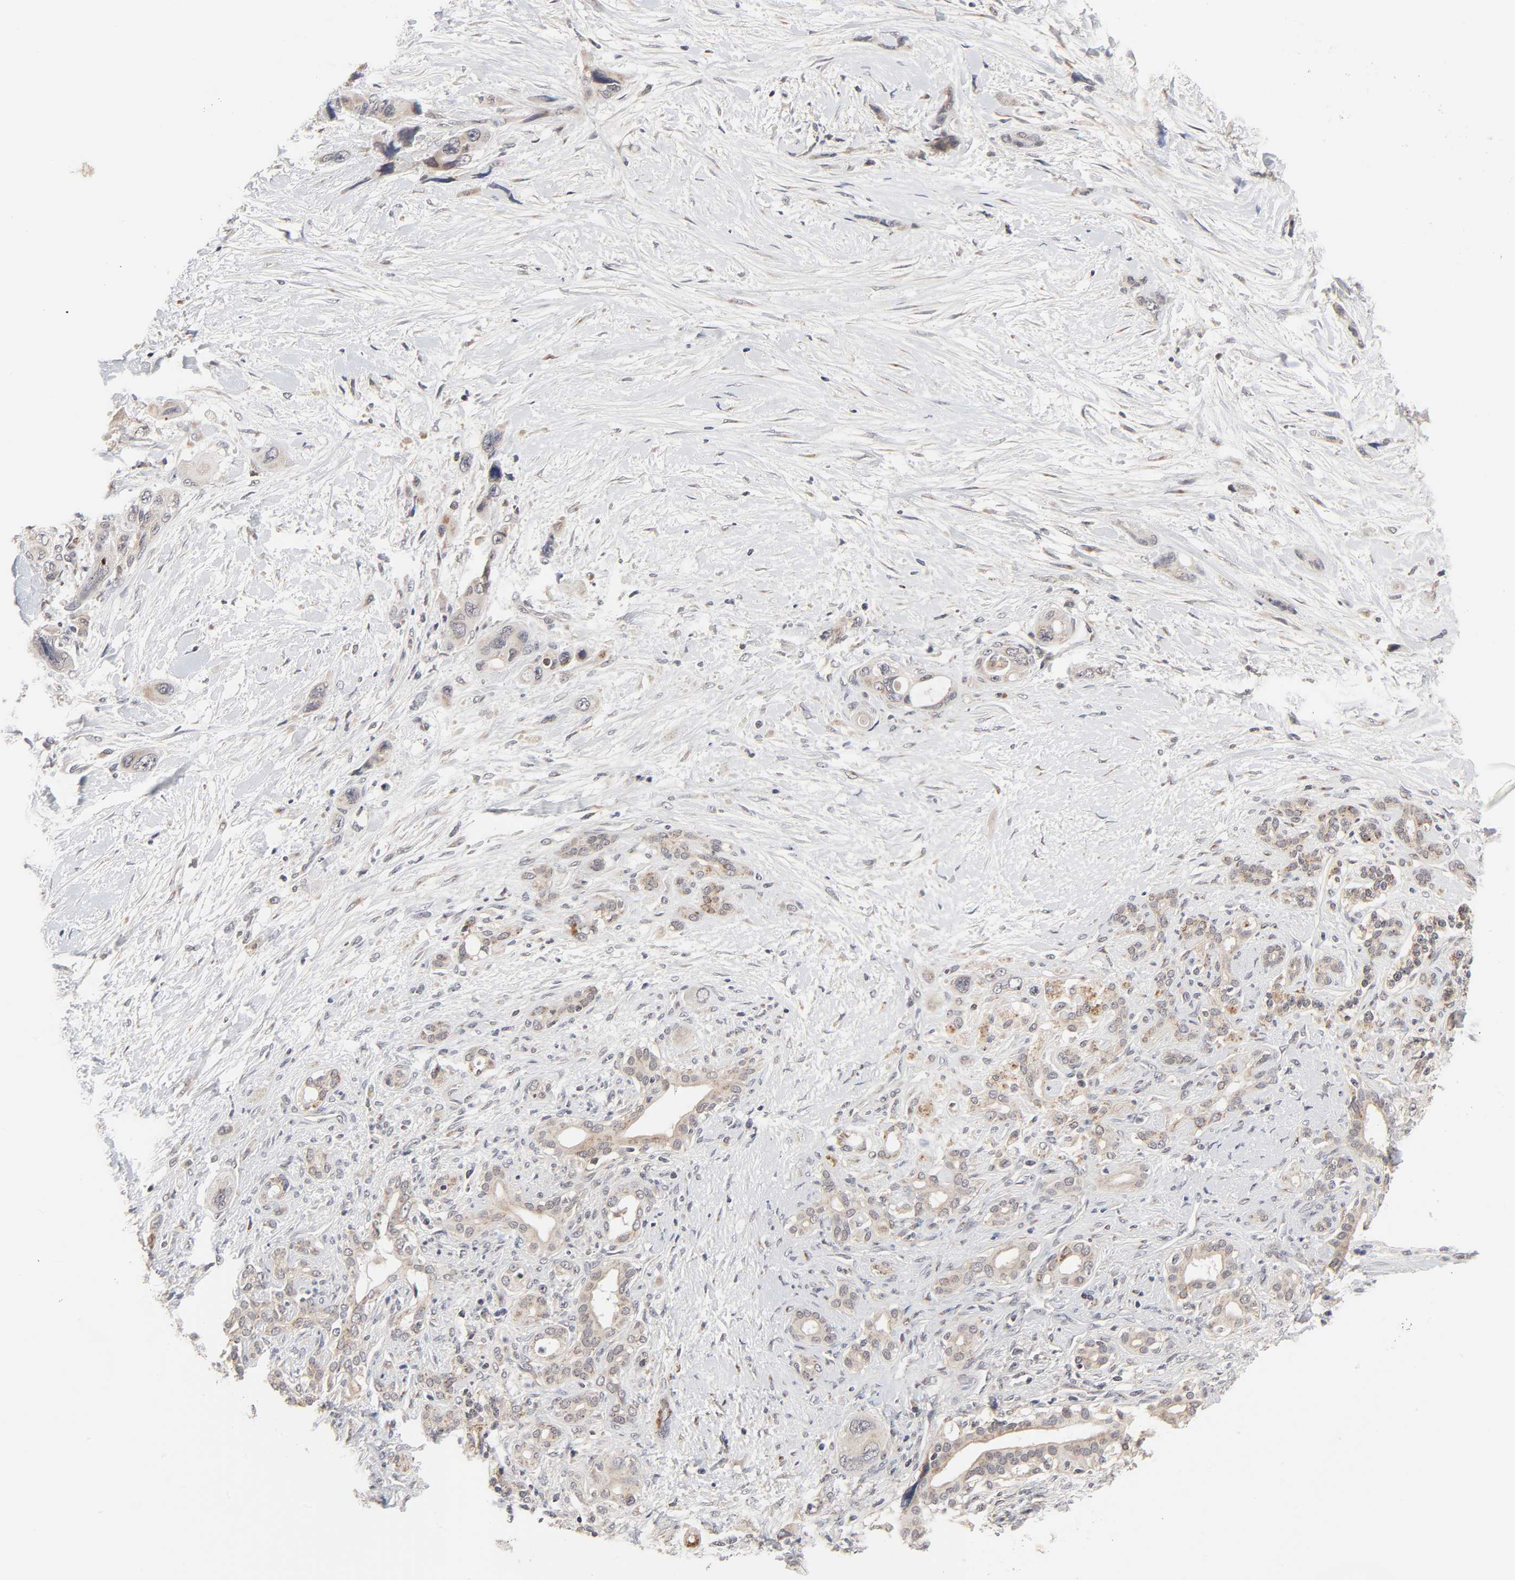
{"staining": {"intensity": "moderate", "quantity": ">75%", "location": "nuclear"}, "tissue": "pancreatic cancer", "cell_type": "Tumor cells", "image_type": "cancer", "snomed": [{"axis": "morphology", "description": "Adenocarcinoma, NOS"}, {"axis": "topography", "description": "Pancreas"}], "caption": "Immunohistochemical staining of human pancreatic cancer (adenocarcinoma) demonstrates medium levels of moderate nuclear protein expression in approximately >75% of tumor cells. The protein of interest is shown in brown color, while the nuclei are stained blue.", "gene": "AUH", "patient": {"sex": "male", "age": 46}}